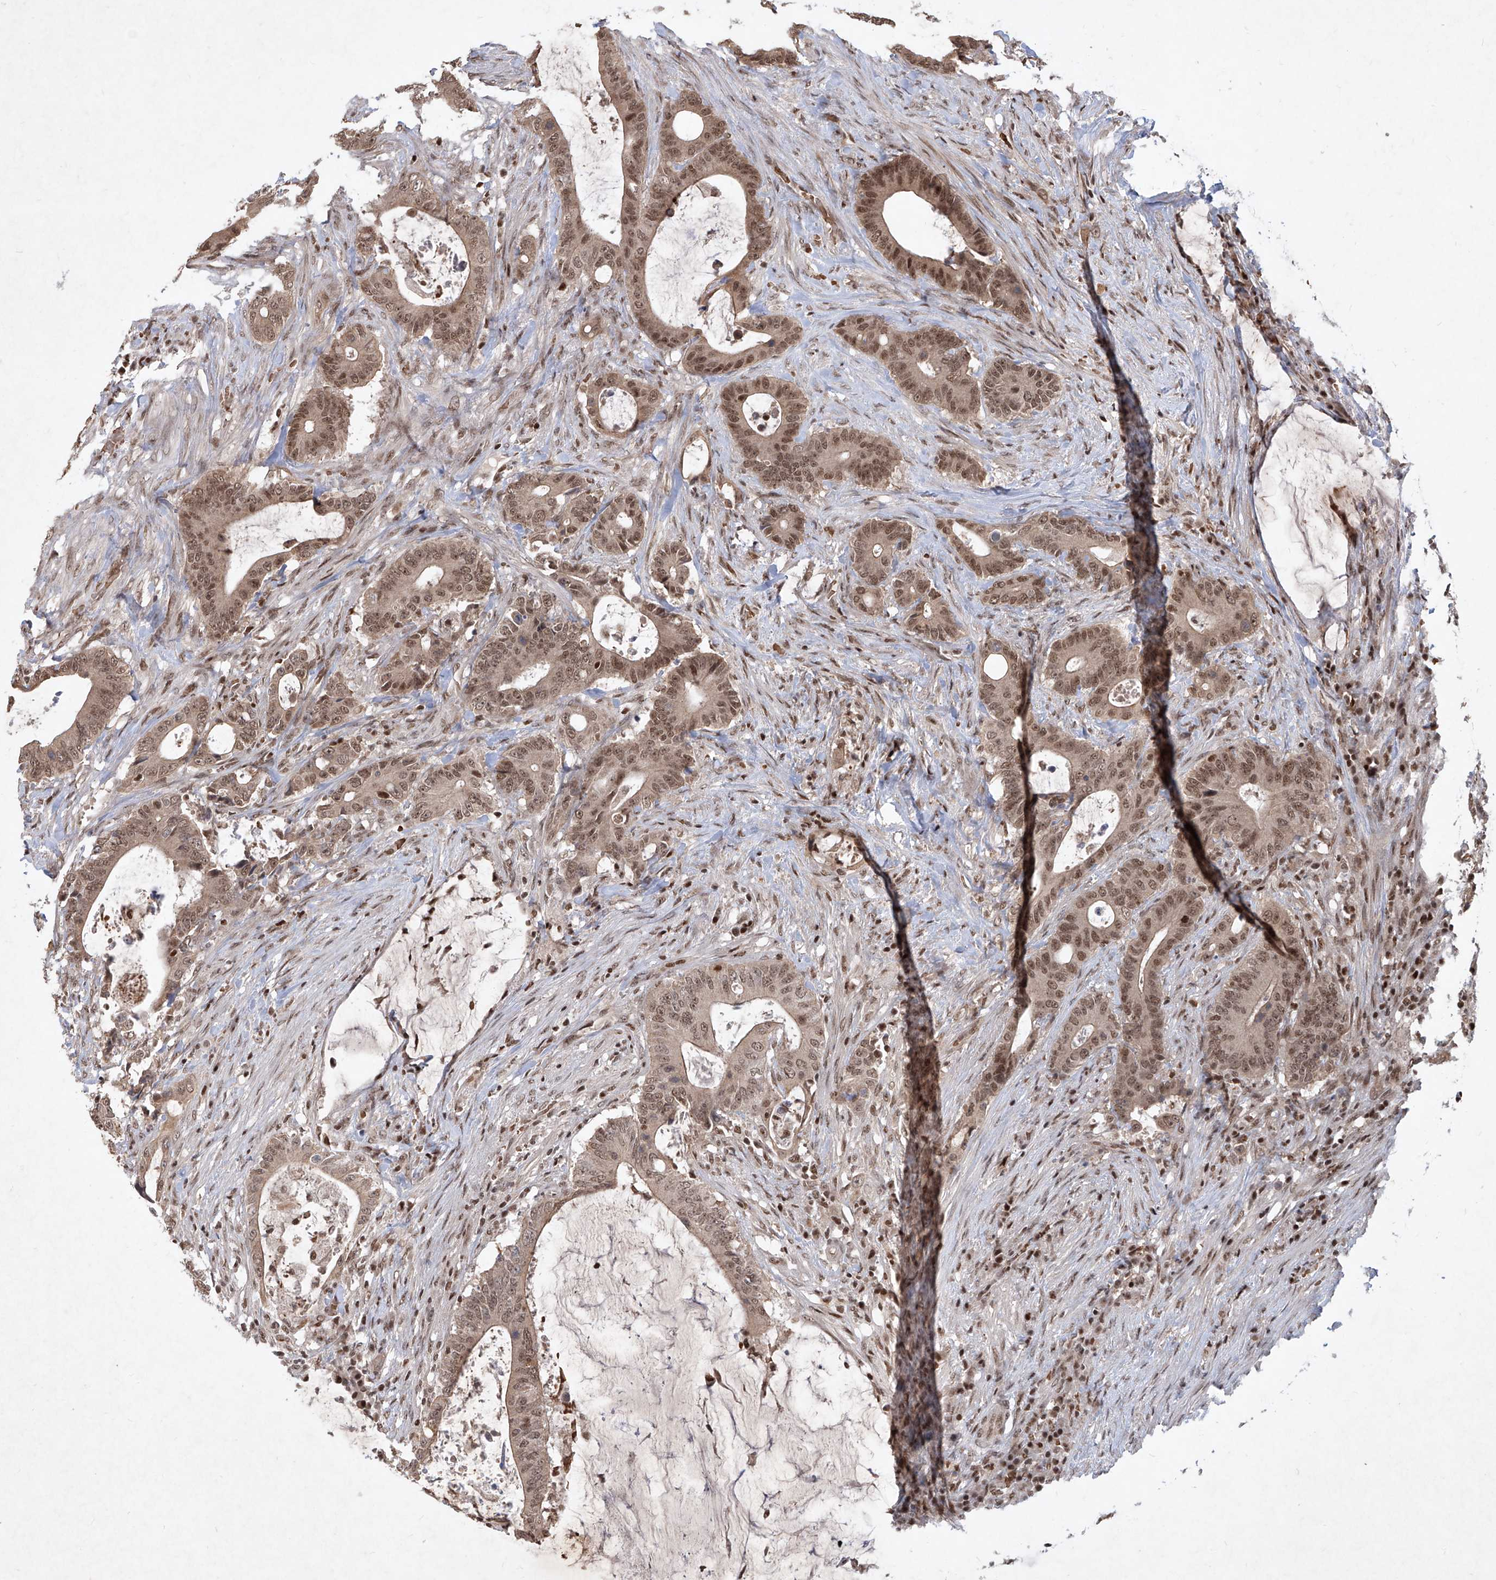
{"staining": {"intensity": "moderate", "quantity": ">75%", "location": "nuclear"}, "tissue": "colorectal cancer", "cell_type": "Tumor cells", "image_type": "cancer", "snomed": [{"axis": "morphology", "description": "Adenocarcinoma, NOS"}, {"axis": "topography", "description": "Colon"}], "caption": "Adenocarcinoma (colorectal) stained for a protein (brown) shows moderate nuclear positive expression in about >75% of tumor cells.", "gene": "IRF2", "patient": {"sex": "male", "age": 83}}